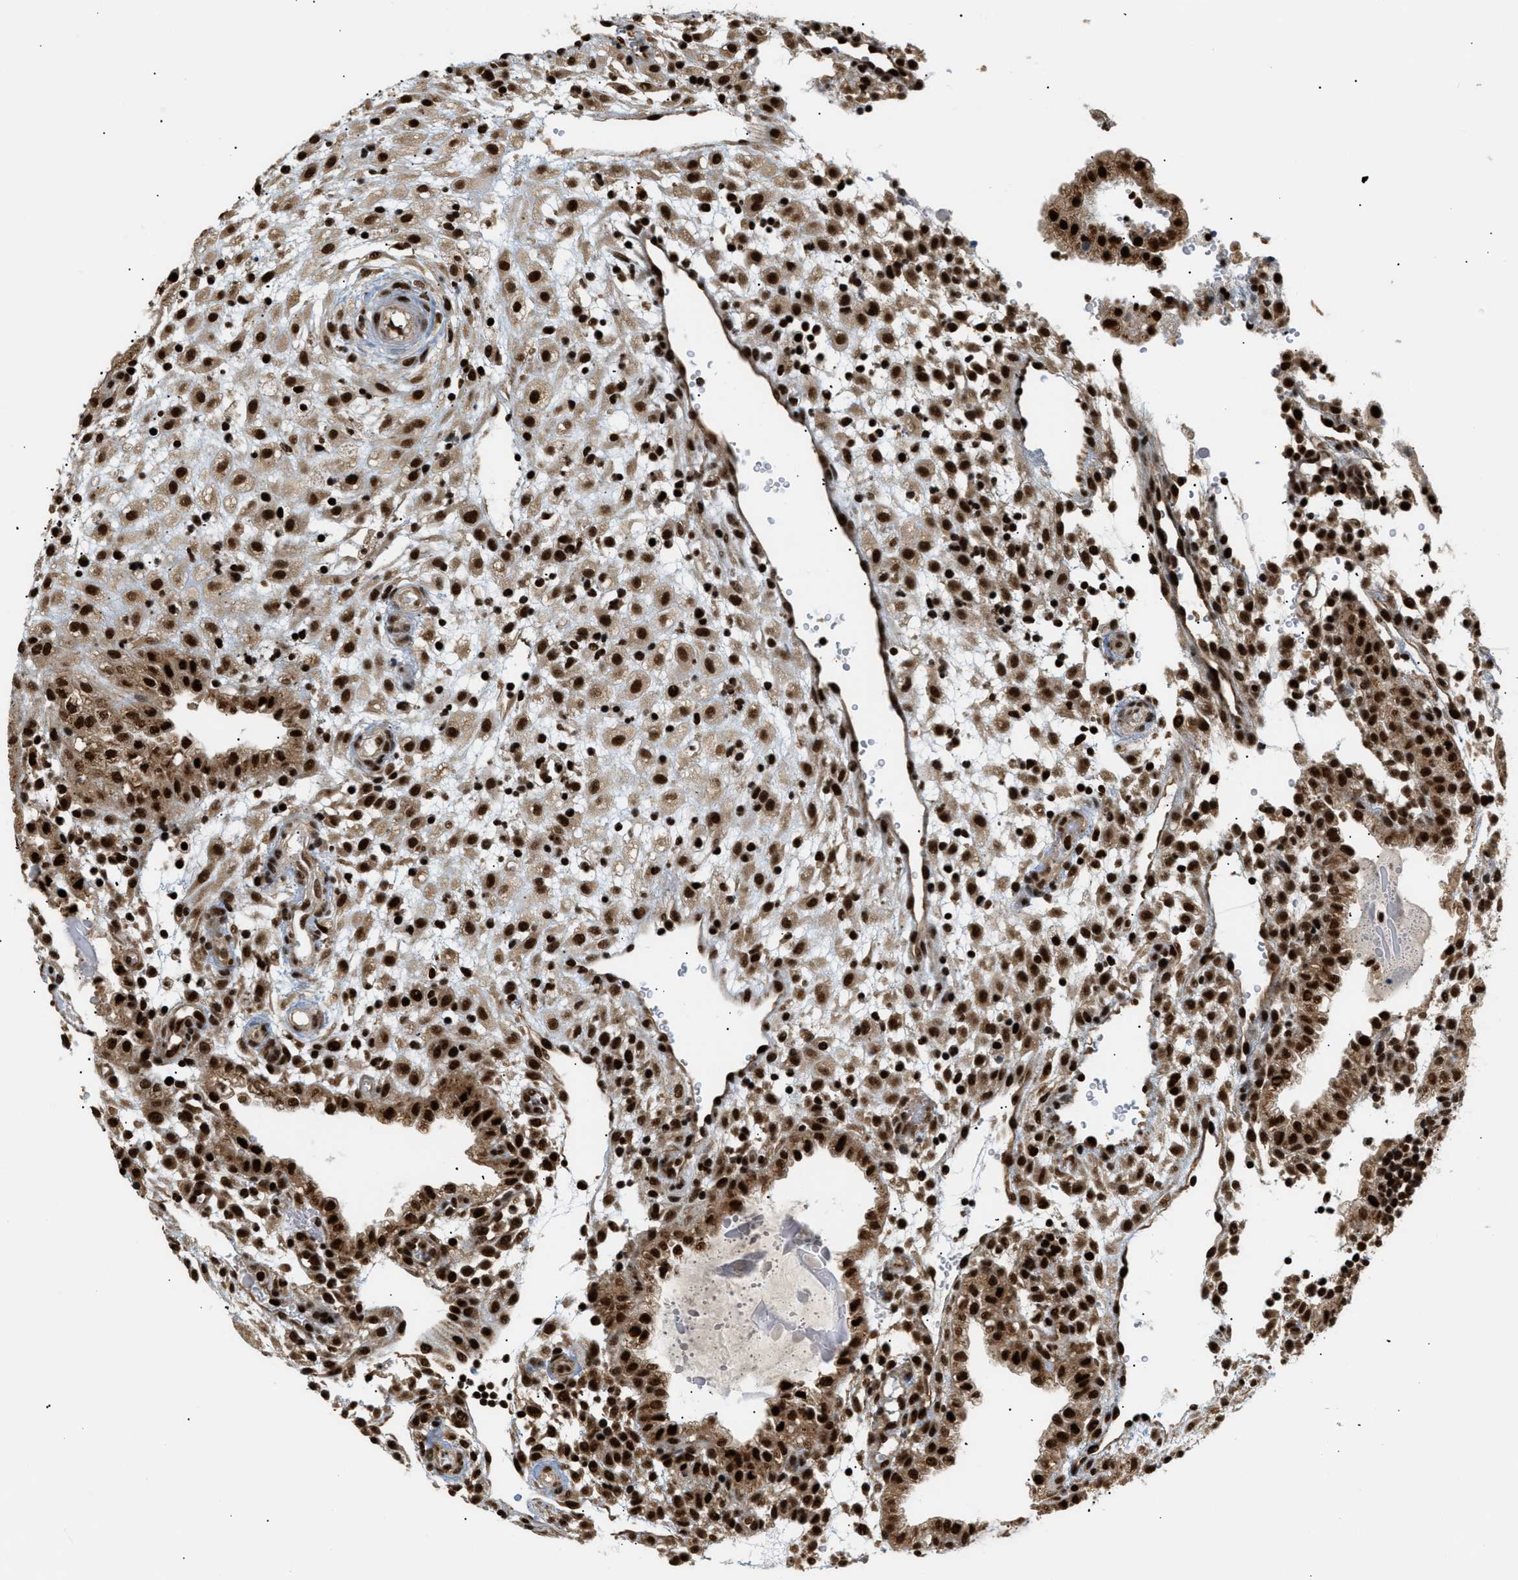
{"staining": {"intensity": "strong", "quantity": ">75%", "location": "cytoplasmic/membranous,nuclear"}, "tissue": "placenta", "cell_type": "Decidual cells", "image_type": "normal", "snomed": [{"axis": "morphology", "description": "Normal tissue, NOS"}, {"axis": "topography", "description": "Placenta"}], "caption": "Decidual cells demonstrate strong cytoplasmic/membranous,nuclear positivity in about >75% of cells in benign placenta. The staining was performed using DAB, with brown indicating positive protein expression. Nuclei are stained blue with hematoxylin.", "gene": "RBM5", "patient": {"sex": "female", "age": 18}}